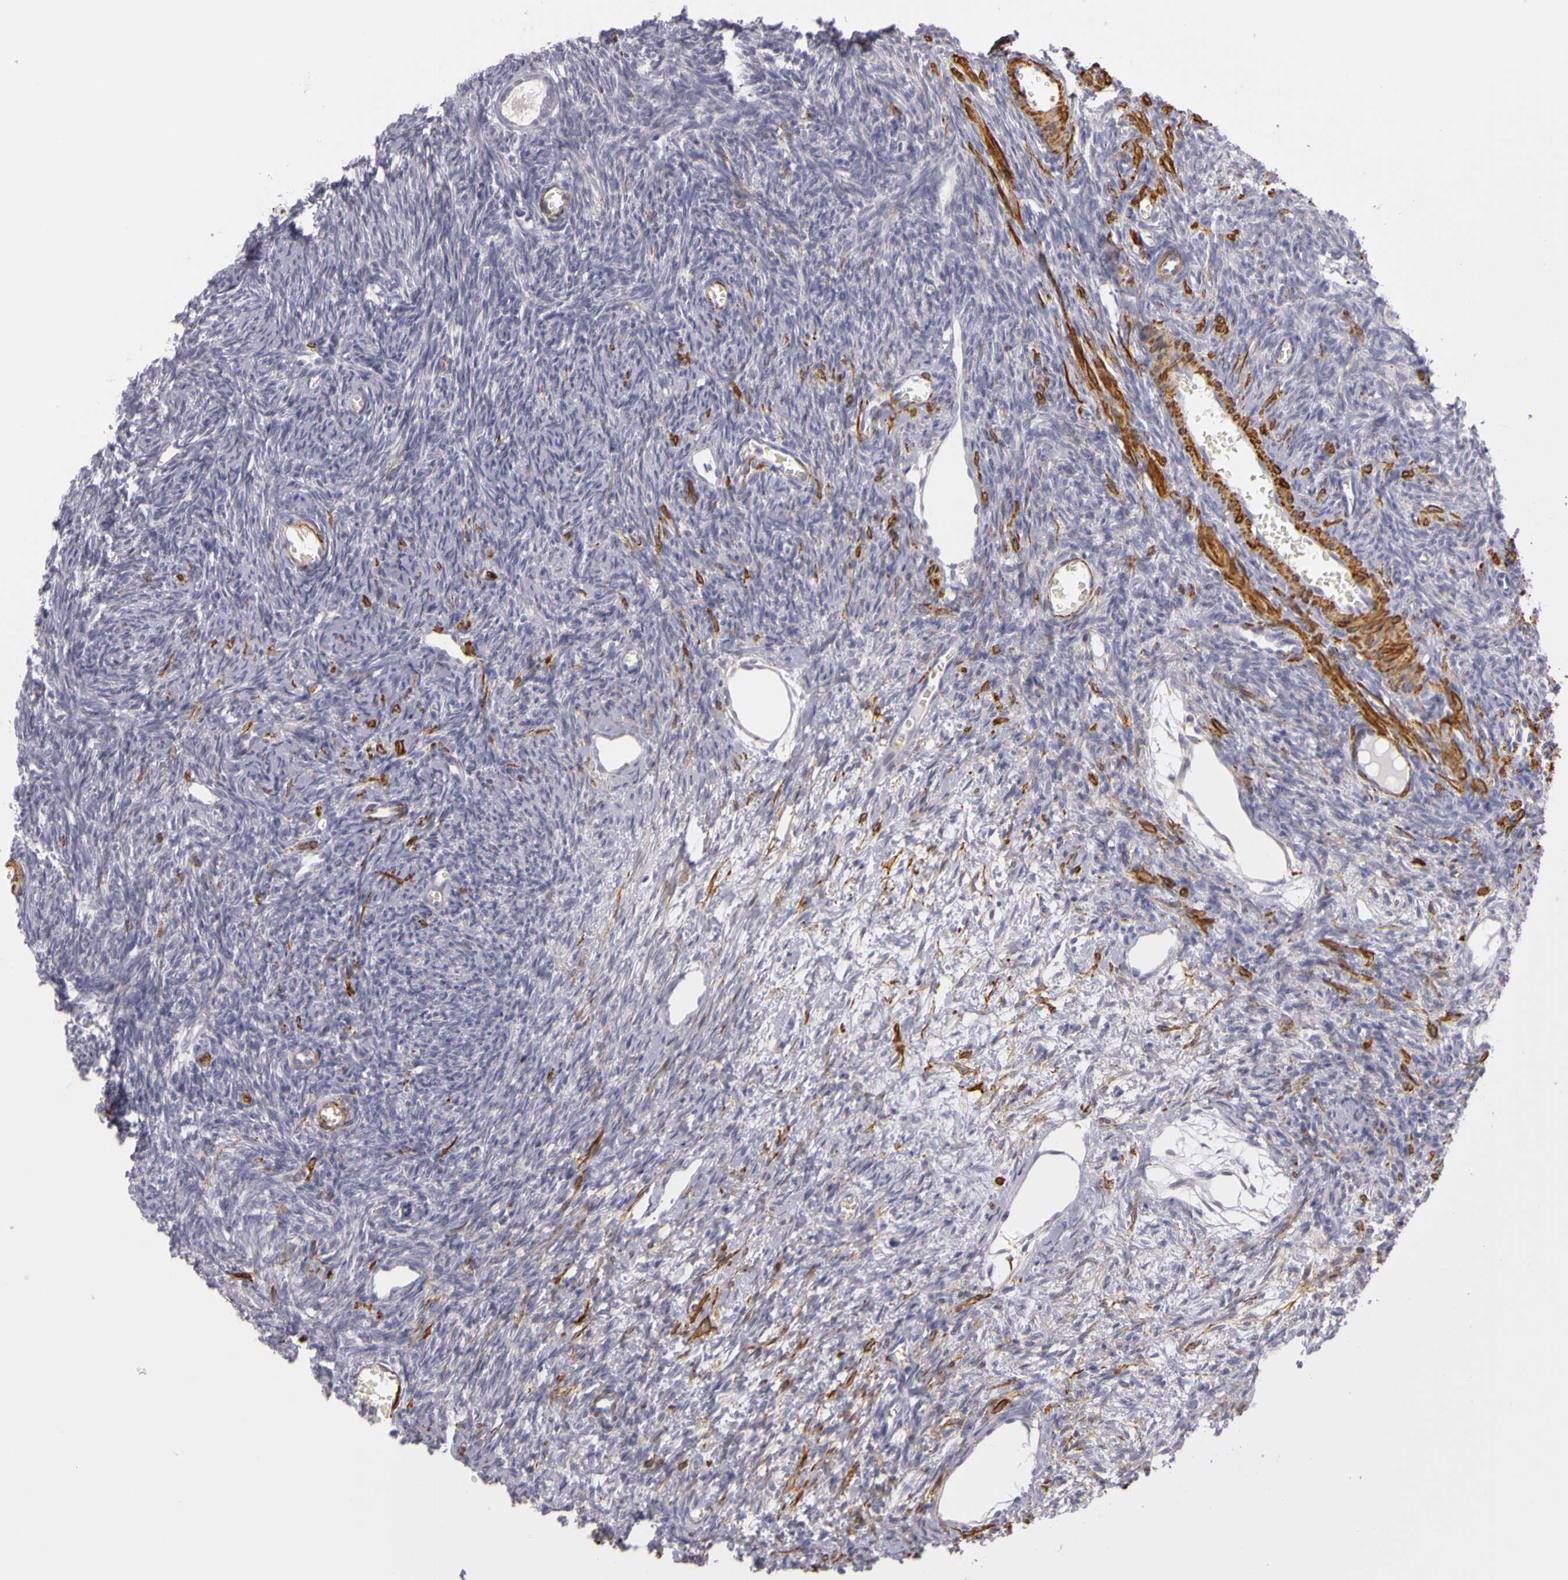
{"staining": {"intensity": "negative", "quantity": "none", "location": "none"}, "tissue": "ovary", "cell_type": "Follicle cells", "image_type": "normal", "snomed": [{"axis": "morphology", "description": "Normal tissue, NOS"}, {"axis": "topography", "description": "Ovary"}], "caption": "This is an IHC histopathology image of normal human ovary. There is no positivity in follicle cells.", "gene": "CNTN2", "patient": {"sex": "female", "age": 27}}